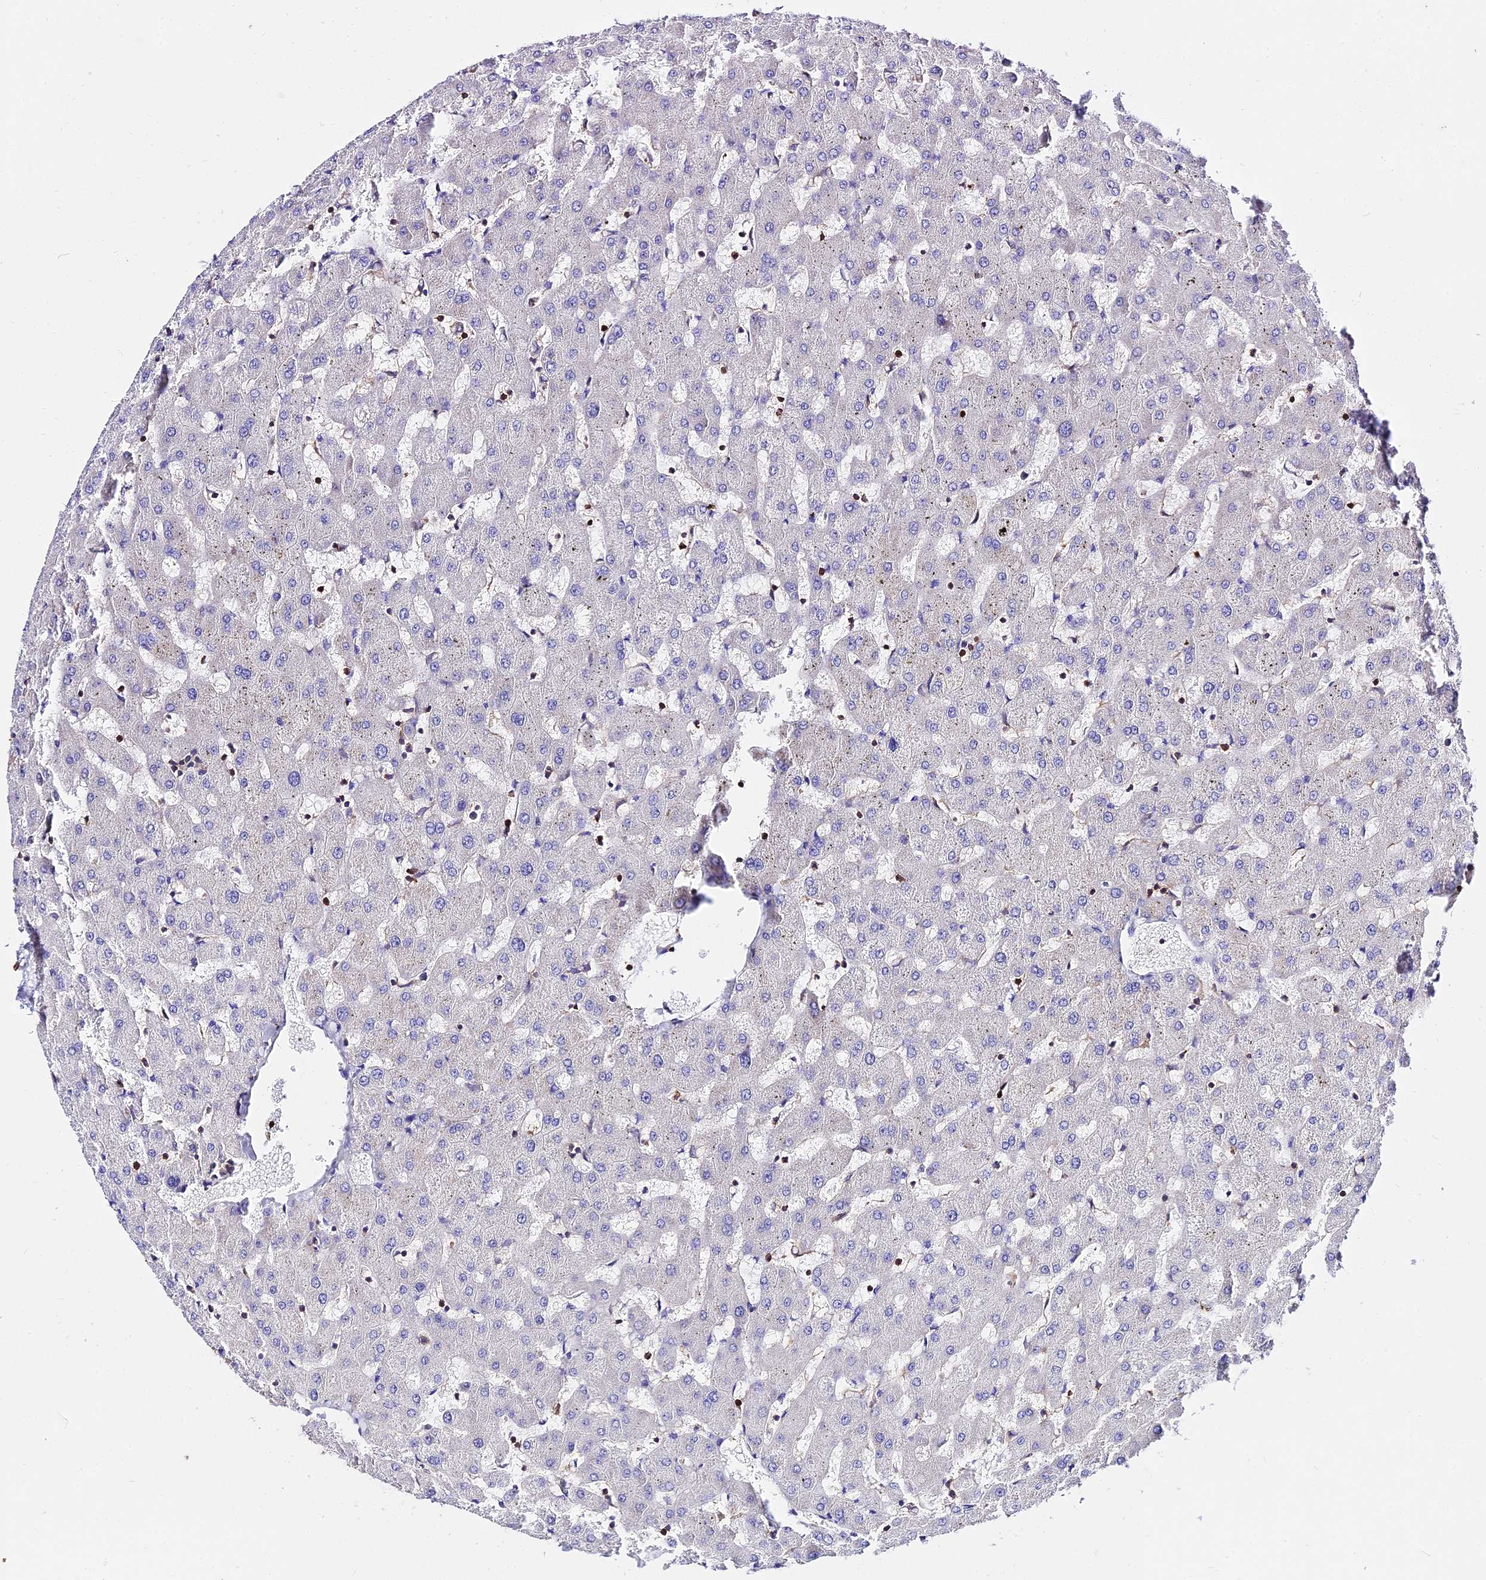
{"staining": {"intensity": "negative", "quantity": "none", "location": "none"}, "tissue": "liver", "cell_type": "Cholangiocytes", "image_type": "normal", "snomed": [{"axis": "morphology", "description": "Normal tissue, NOS"}, {"axis": "topography", "description": "Liver"}], "caption": "Liver was stained to show a protein in brown. There is no significant staining in cholangiocytes. The staining was performed using DAB (3,3'-diaminobenzidine) to visualize the protein expression in brown, while the nuclei were stained in blue with hematoxylin (Magnification: 20x).", "gene": "CSRP1", "patient": {"sex": "female", "age": 63}}